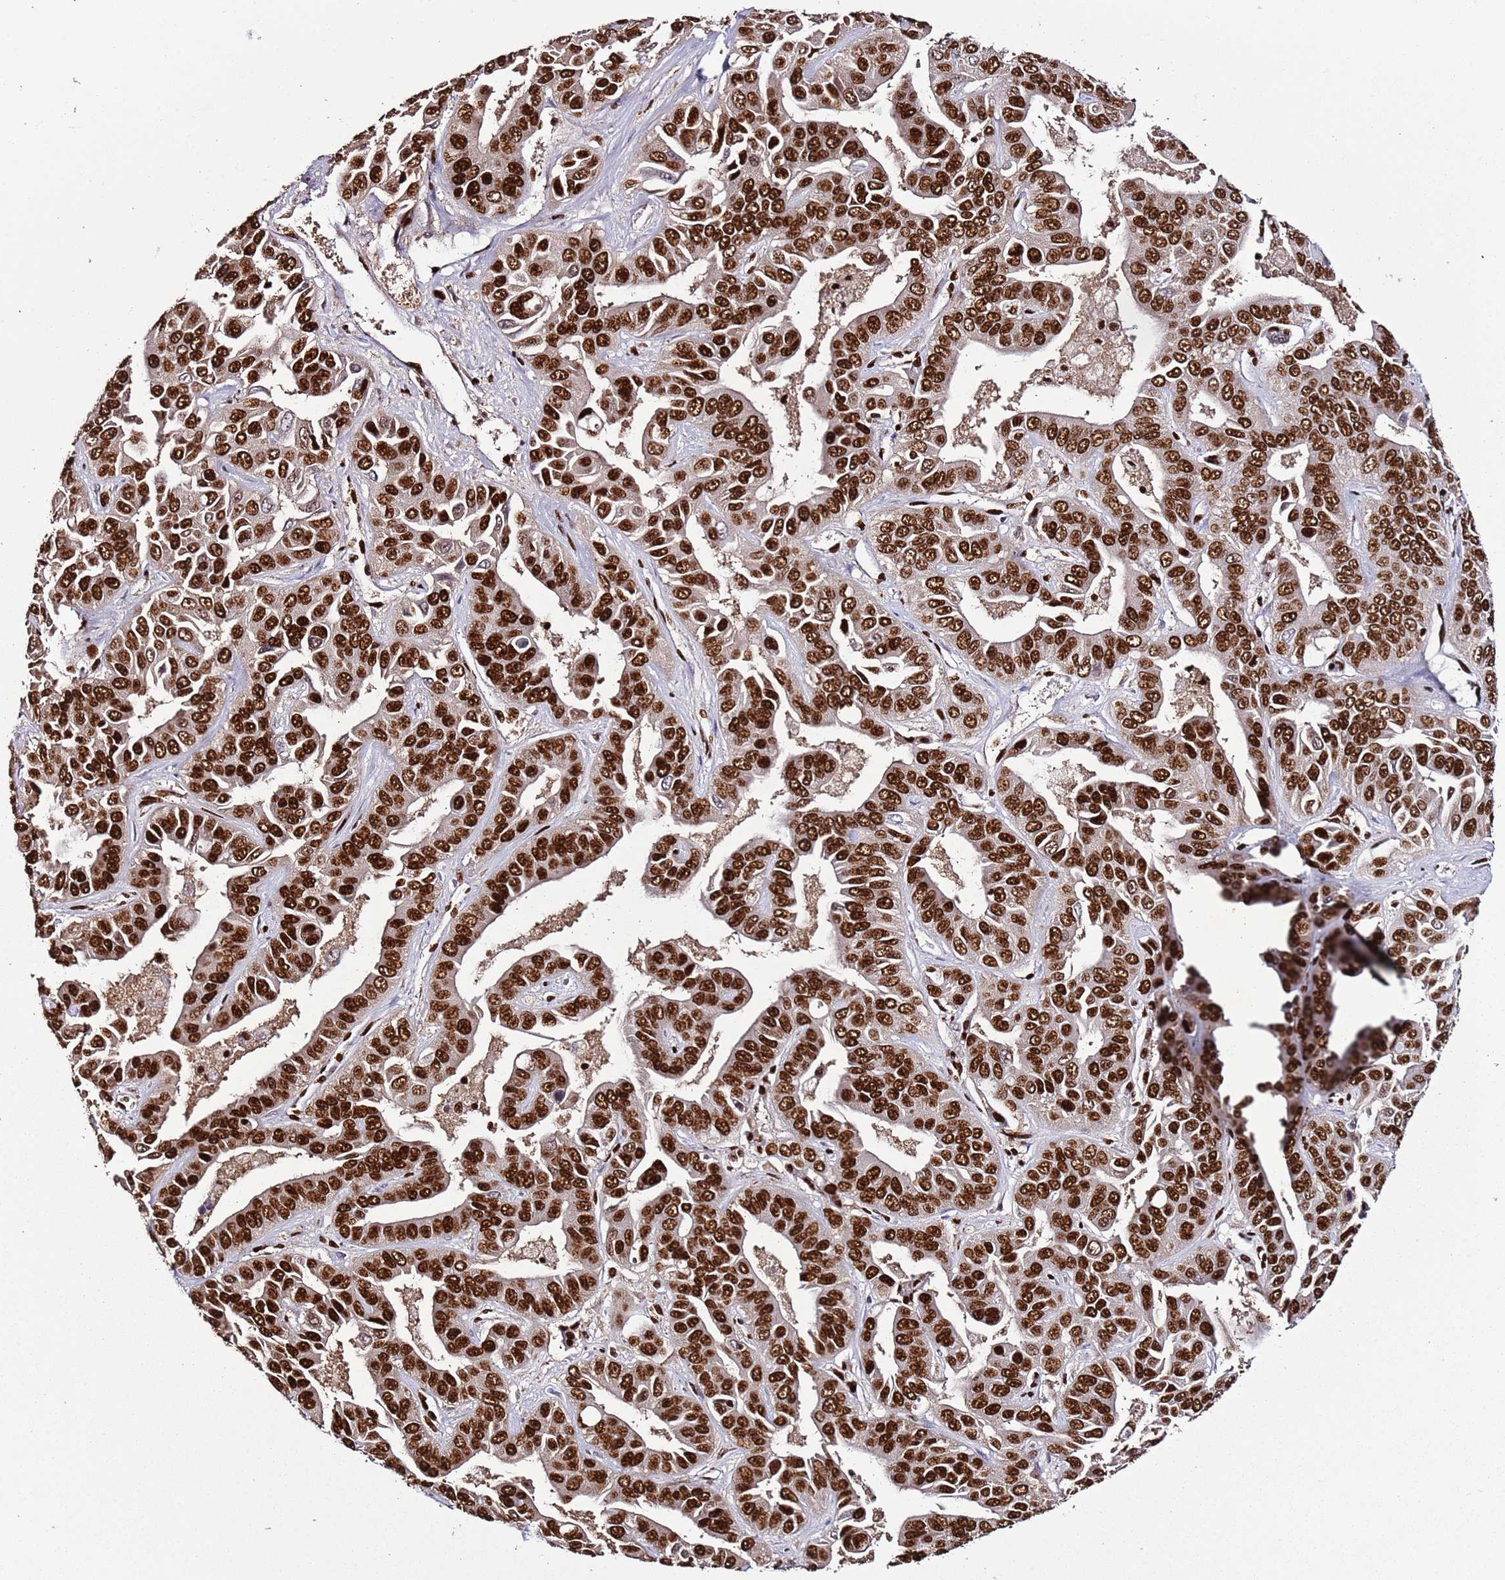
{"staining": {"intensity": "strong", "quantity": ">75%", "location": "nuclear"}, "tissue": "liver cancer", "cell_type": "Tumor cells", "image_type": "cancer", "snomed": [{"axis": "morphology", "description": "Cholangiocarcinoma"}, {"axis": "topography", "description": "Liver"}], "caption": "Immunohistochemistry (IHC) staining of cholangiocarcinoma (liver), which reveals high levels of strong nuclear staining in approximately >75% of tumor cells indicating strong nuclear protein expression. The staining was performed using DAB (brown) for protein detection and nuclei were counterstained in hematoxylin (blue).", "gene": "C6orf226", "patient": {"sex": "female", "age": 52}}